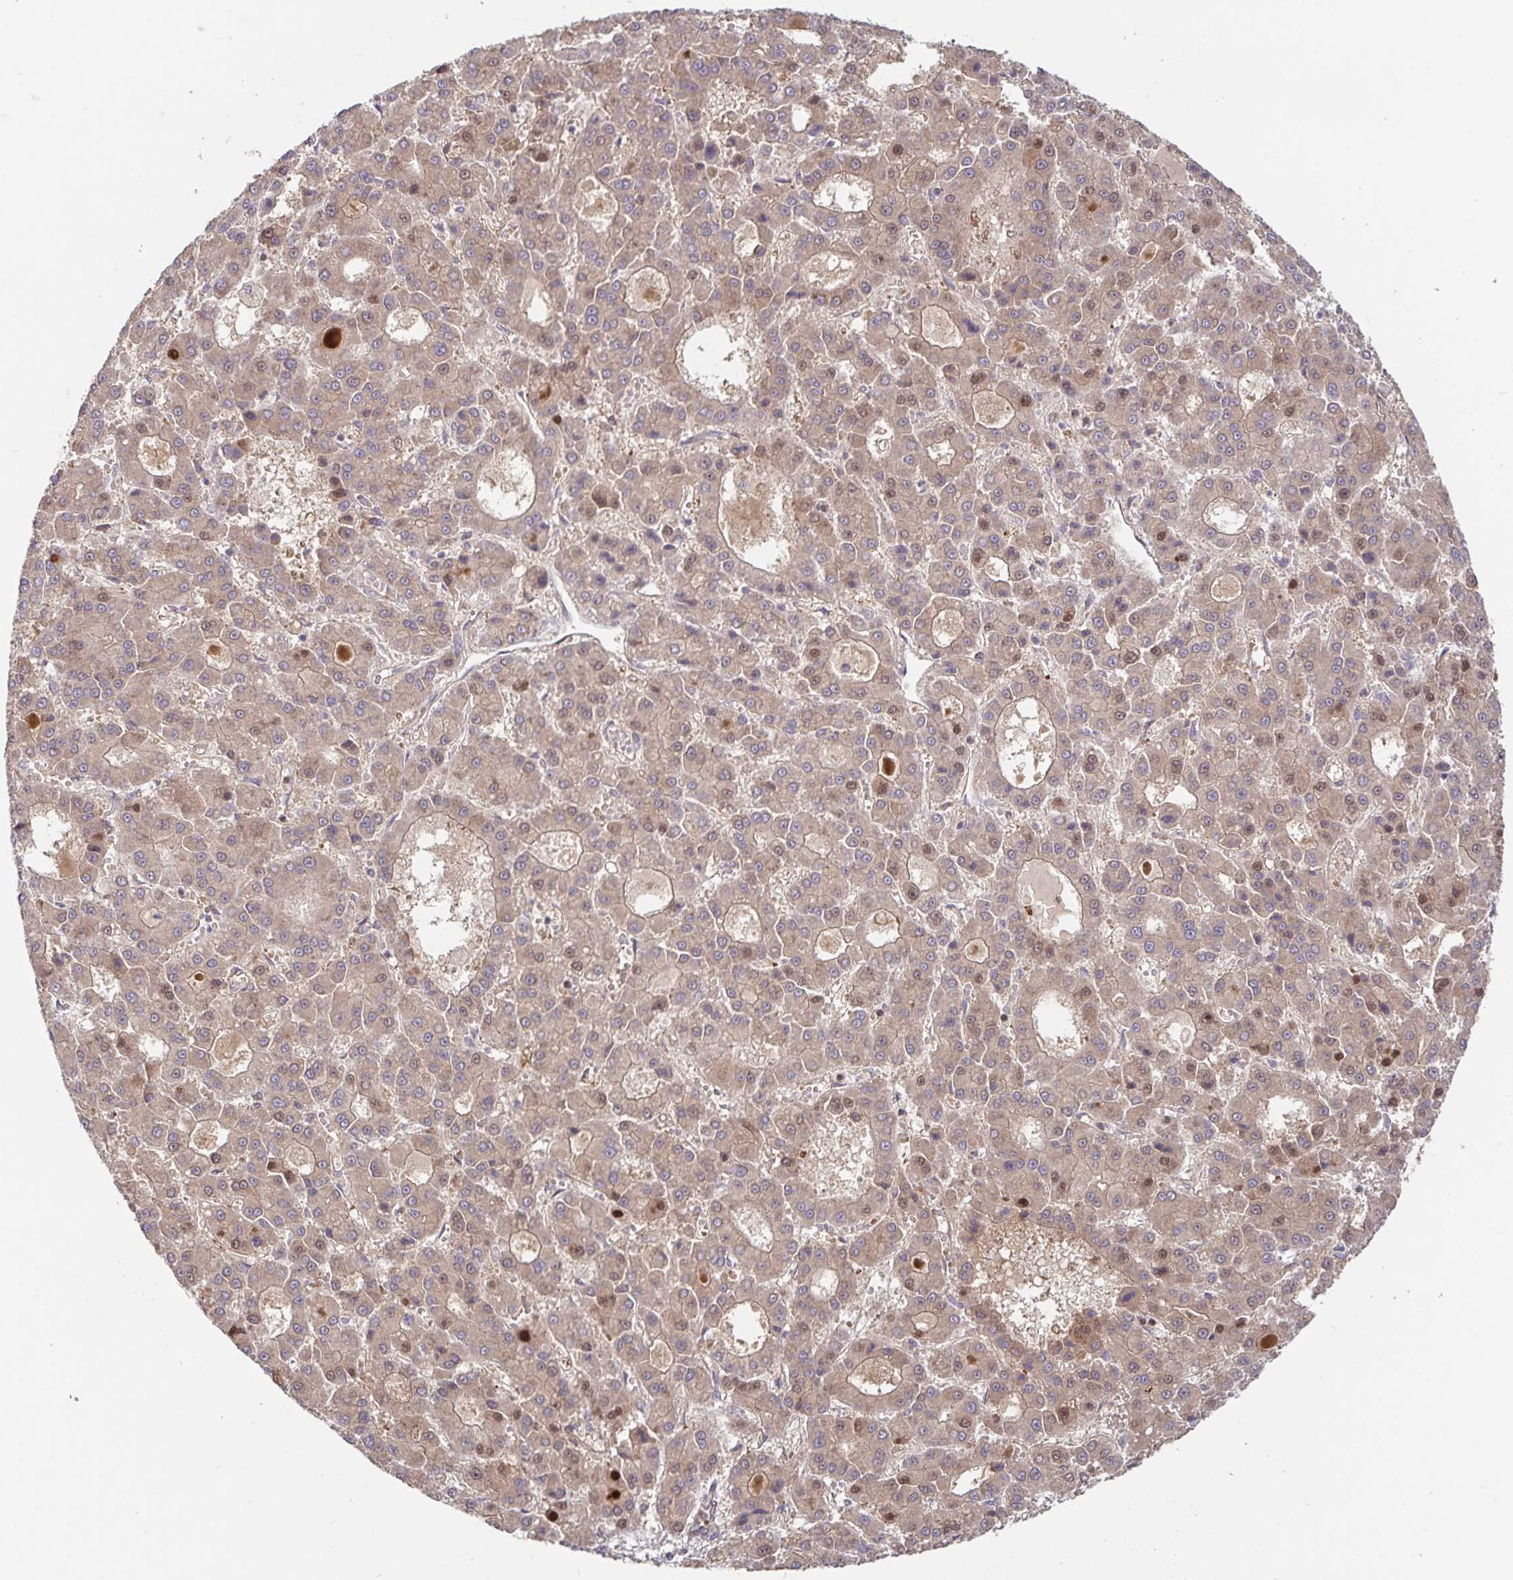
{"staining": {"intensity": "weak", "quantity": ">75%", "location": "cytoplasmic/membranous"}, "tissue": "liver cancer", "cell_type": "Tumor cells", "image_type": "cancer", "snomed": [{"axis": "morphology", "description": "Carcinoma, Hepatocellular, NOS"}, {"axis": "topography", "description": "Liver"}], "caption": "A brown stain shows weak cytoplasmic/membranous staining of a protein in liver cancer (hepatocellular carcinoma) tumor cells.", "gene": "AACS", "patient": {"sex": "male", "age": 70}}